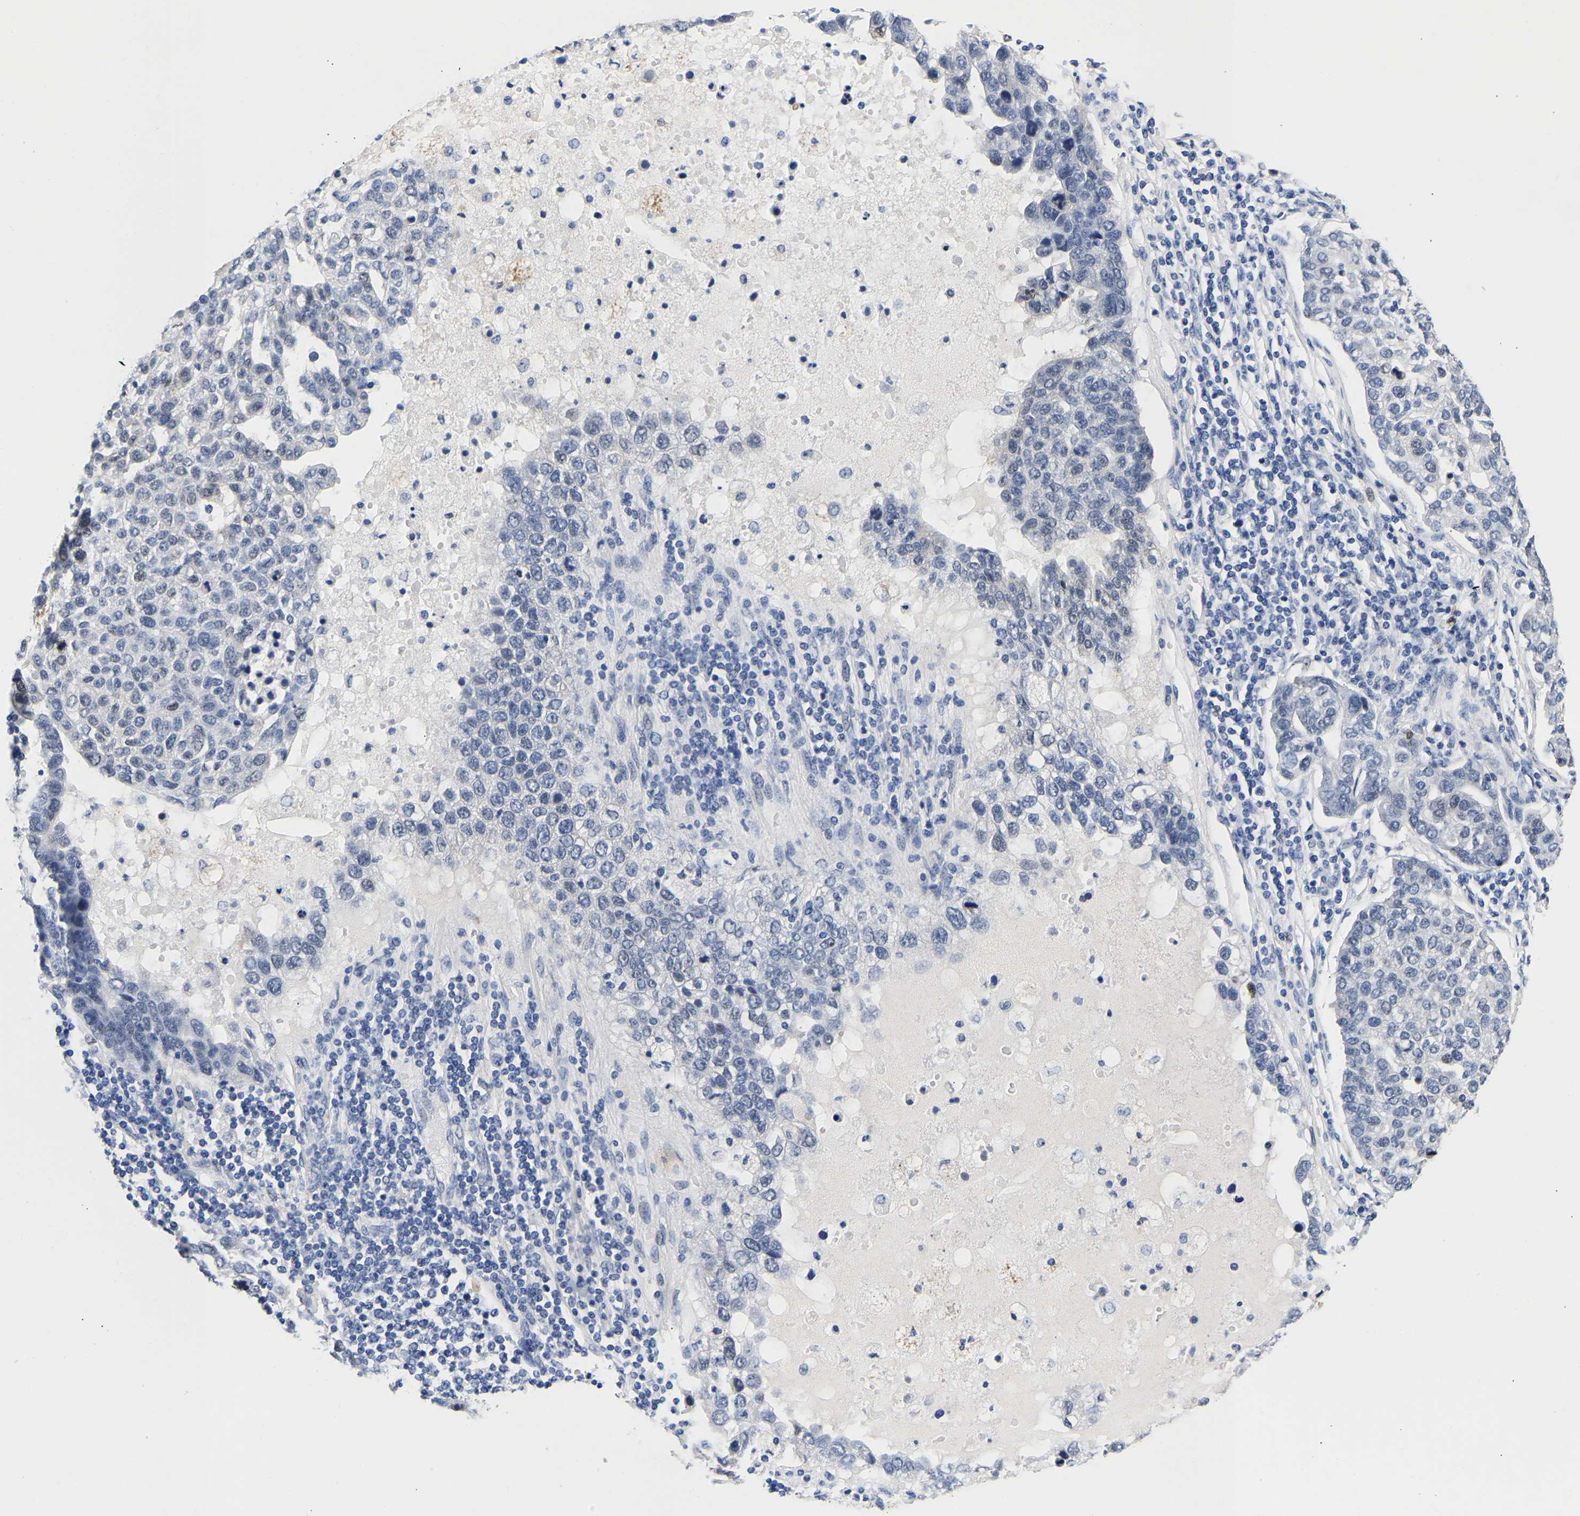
{"staining": {"intensity": "negative", "quantity": "none", "location": "none"}, "tissue": "pancreatic cancer", "cell_type": "Tumor cells", "image_type": "cancer", "snomed": [{"axis": "morphology", "description": "Adenocarcinoma, NOS"}, {"axis": "topography", "description": "Pancreas"}], "caption": "A high-resolution image shows immunohistochemistry staining of pancreatic adenocarcinoma, which demonstrates no significant expression in tumor cells. (DAB (3,3'-diaminobenzidine) immunohistochemistry (IHC) with hematoxylin counter stain).", "gene": "CCDC6", "patient": {"sex": "female", "age": 61}}